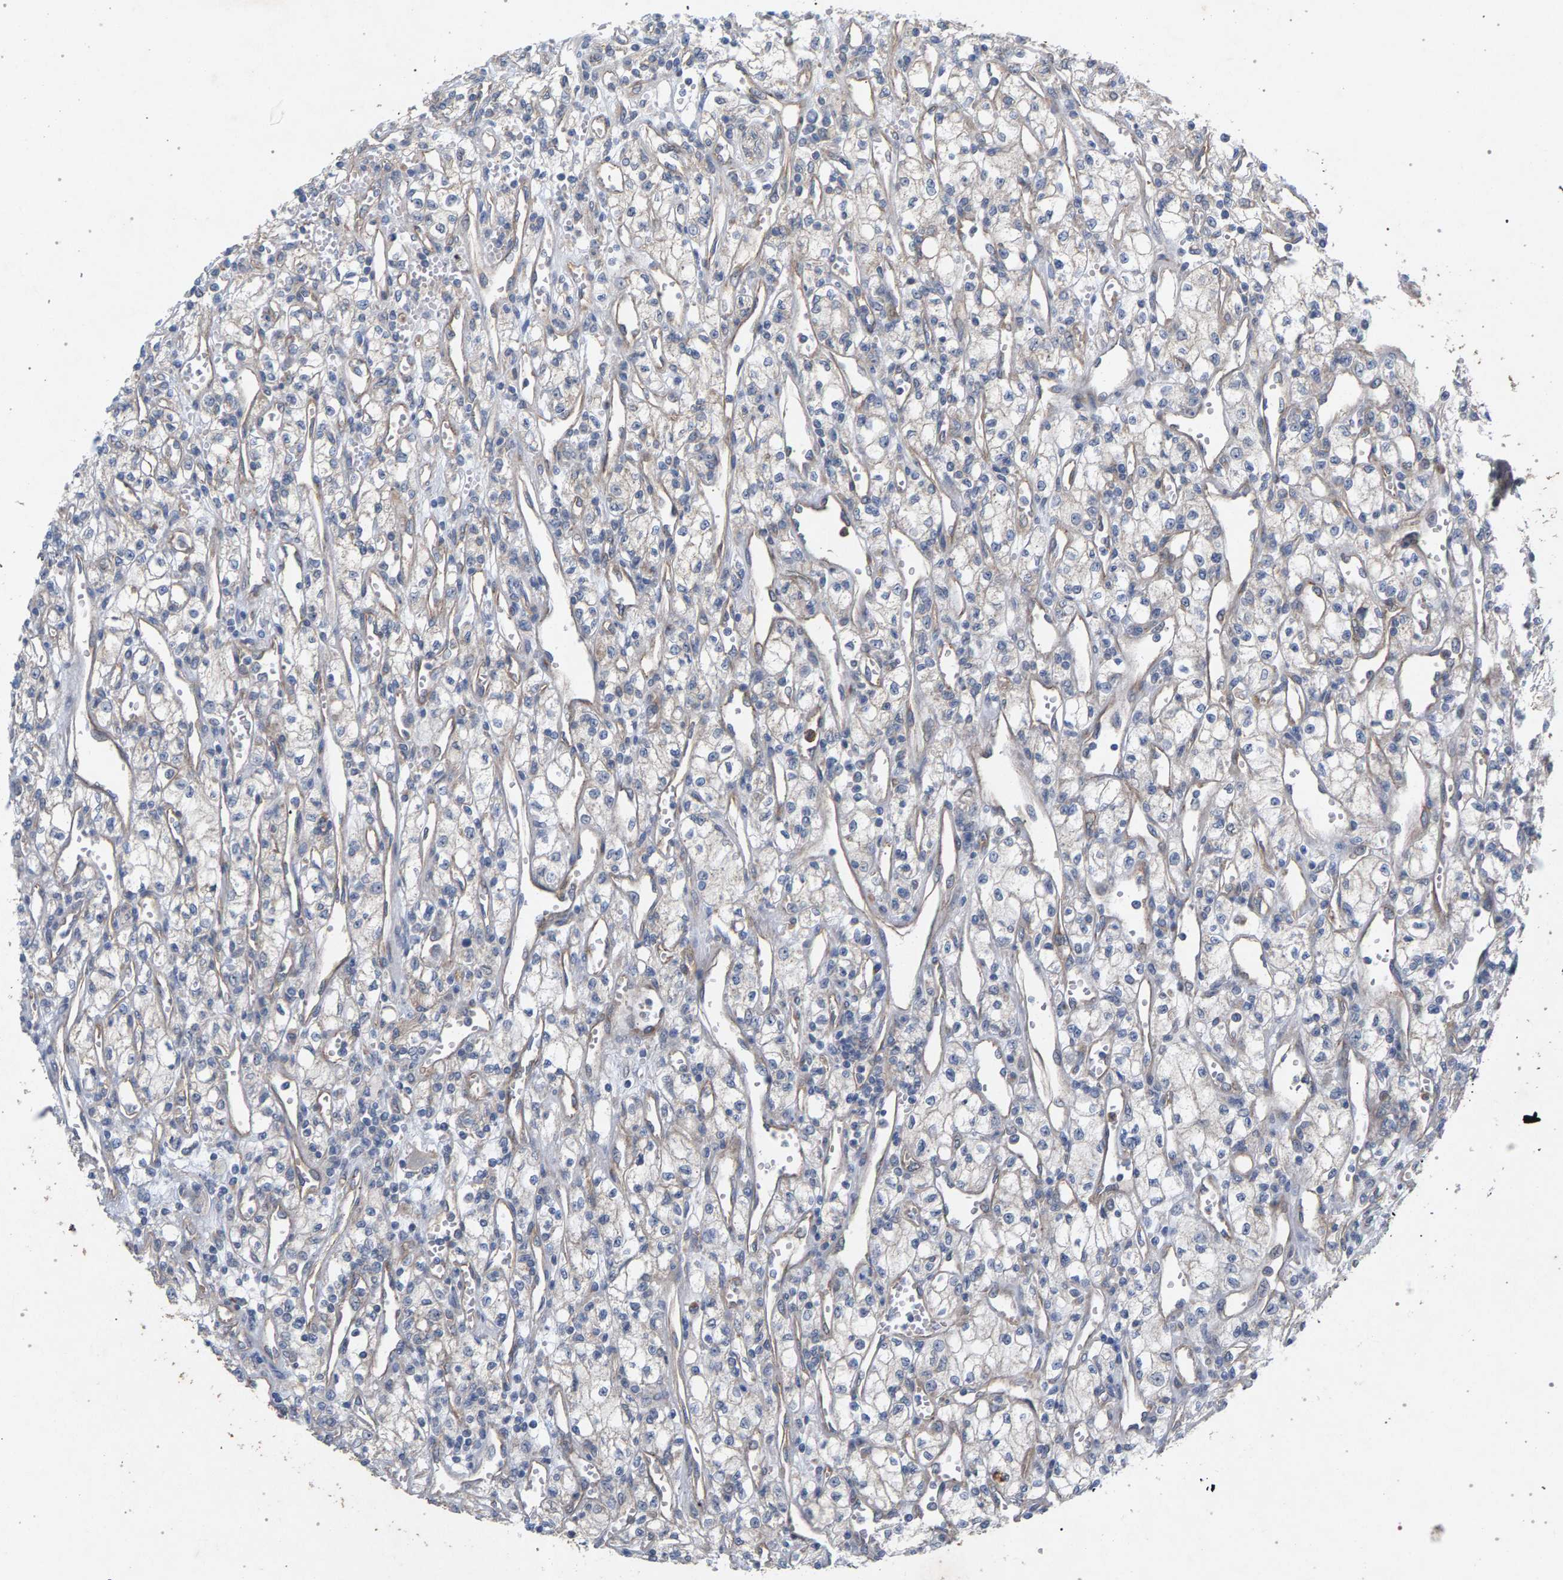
{"staining": {"intensity": "negative", "quantity": "none", "location": "none"}, "tissue": "renal cancer", "cell_type": "Tumor cells", "image_type": "cancer", "snomed": [{"axis": "morphology", "description": "Adenocarcinoma, NOS"}, {"axis": "topography", "description": "Kidney"}], "caption": "IHC histopathology image of neoplastic tissue: renal cancer (adenocarcinoma) stained with DAB reveals no significant protein expression in tumor cells. The staining is performed using DAB brown chromogen with nuclei counter-stained in using hematoxylin.", "gene": "MAMDC2", "patient": {"sex": "male", "age": 59}}